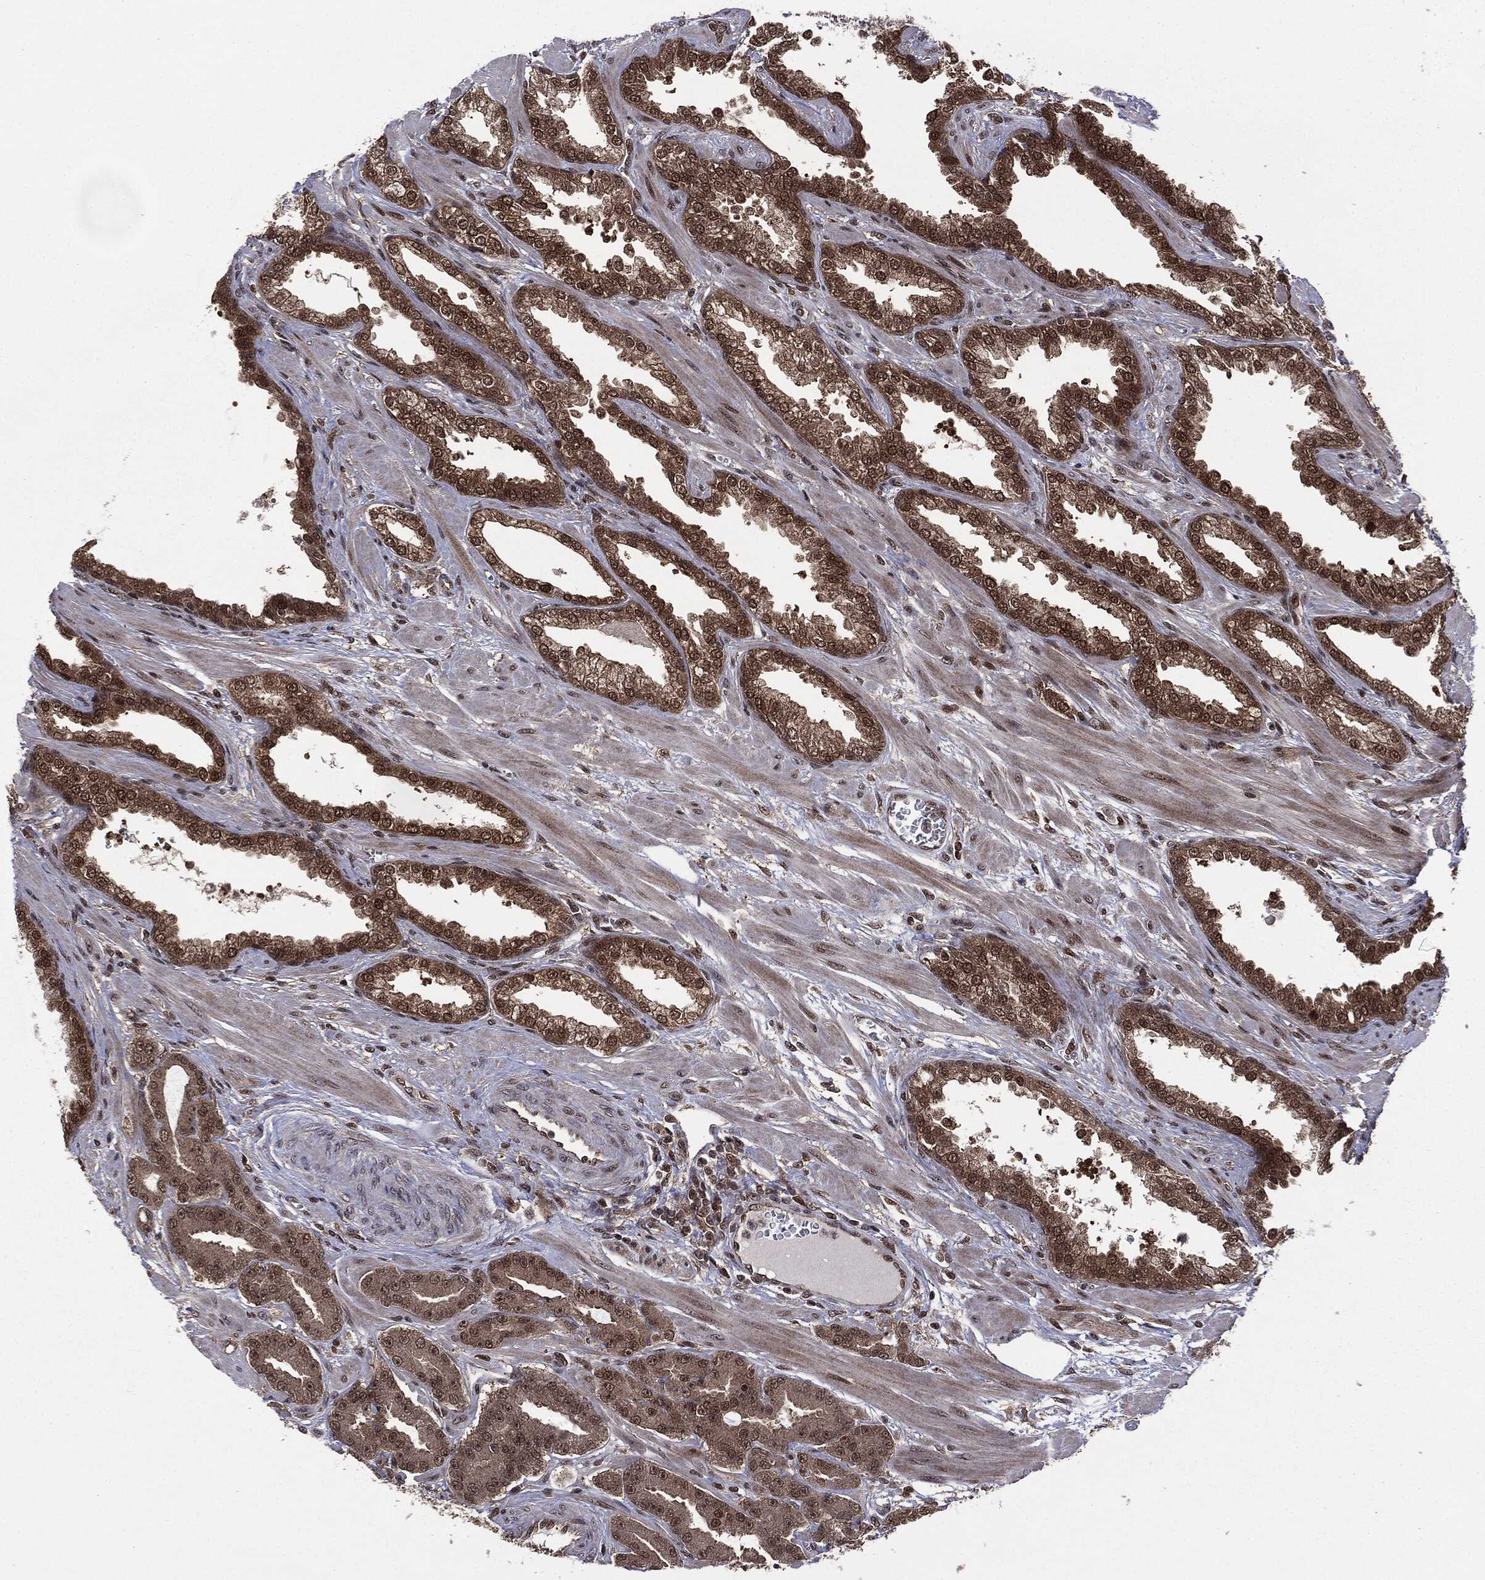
{"staining": {"intensity": "moderate", "quantity": ">75%", "location": "cytoplasmic/membranous,nuclear"}, "tissue": "prostate cancer", "cell_type": "Tumor cells", "image_type": "cancer", "snomed": [{"axis": "morphology", "description": "Adenocarcinoma, High grade"}, {"axis": "topography", "description": "Prostate"}], "caption": "Prostate high-grade adenocarcinoma stained with immunohistochemistry exhibits moderate cytoplasmic/membranous and nuclear expression in approximately >75% of tumor cells.", "gene": "PTPA", "patient": {"sex": "male", "age": 60}}